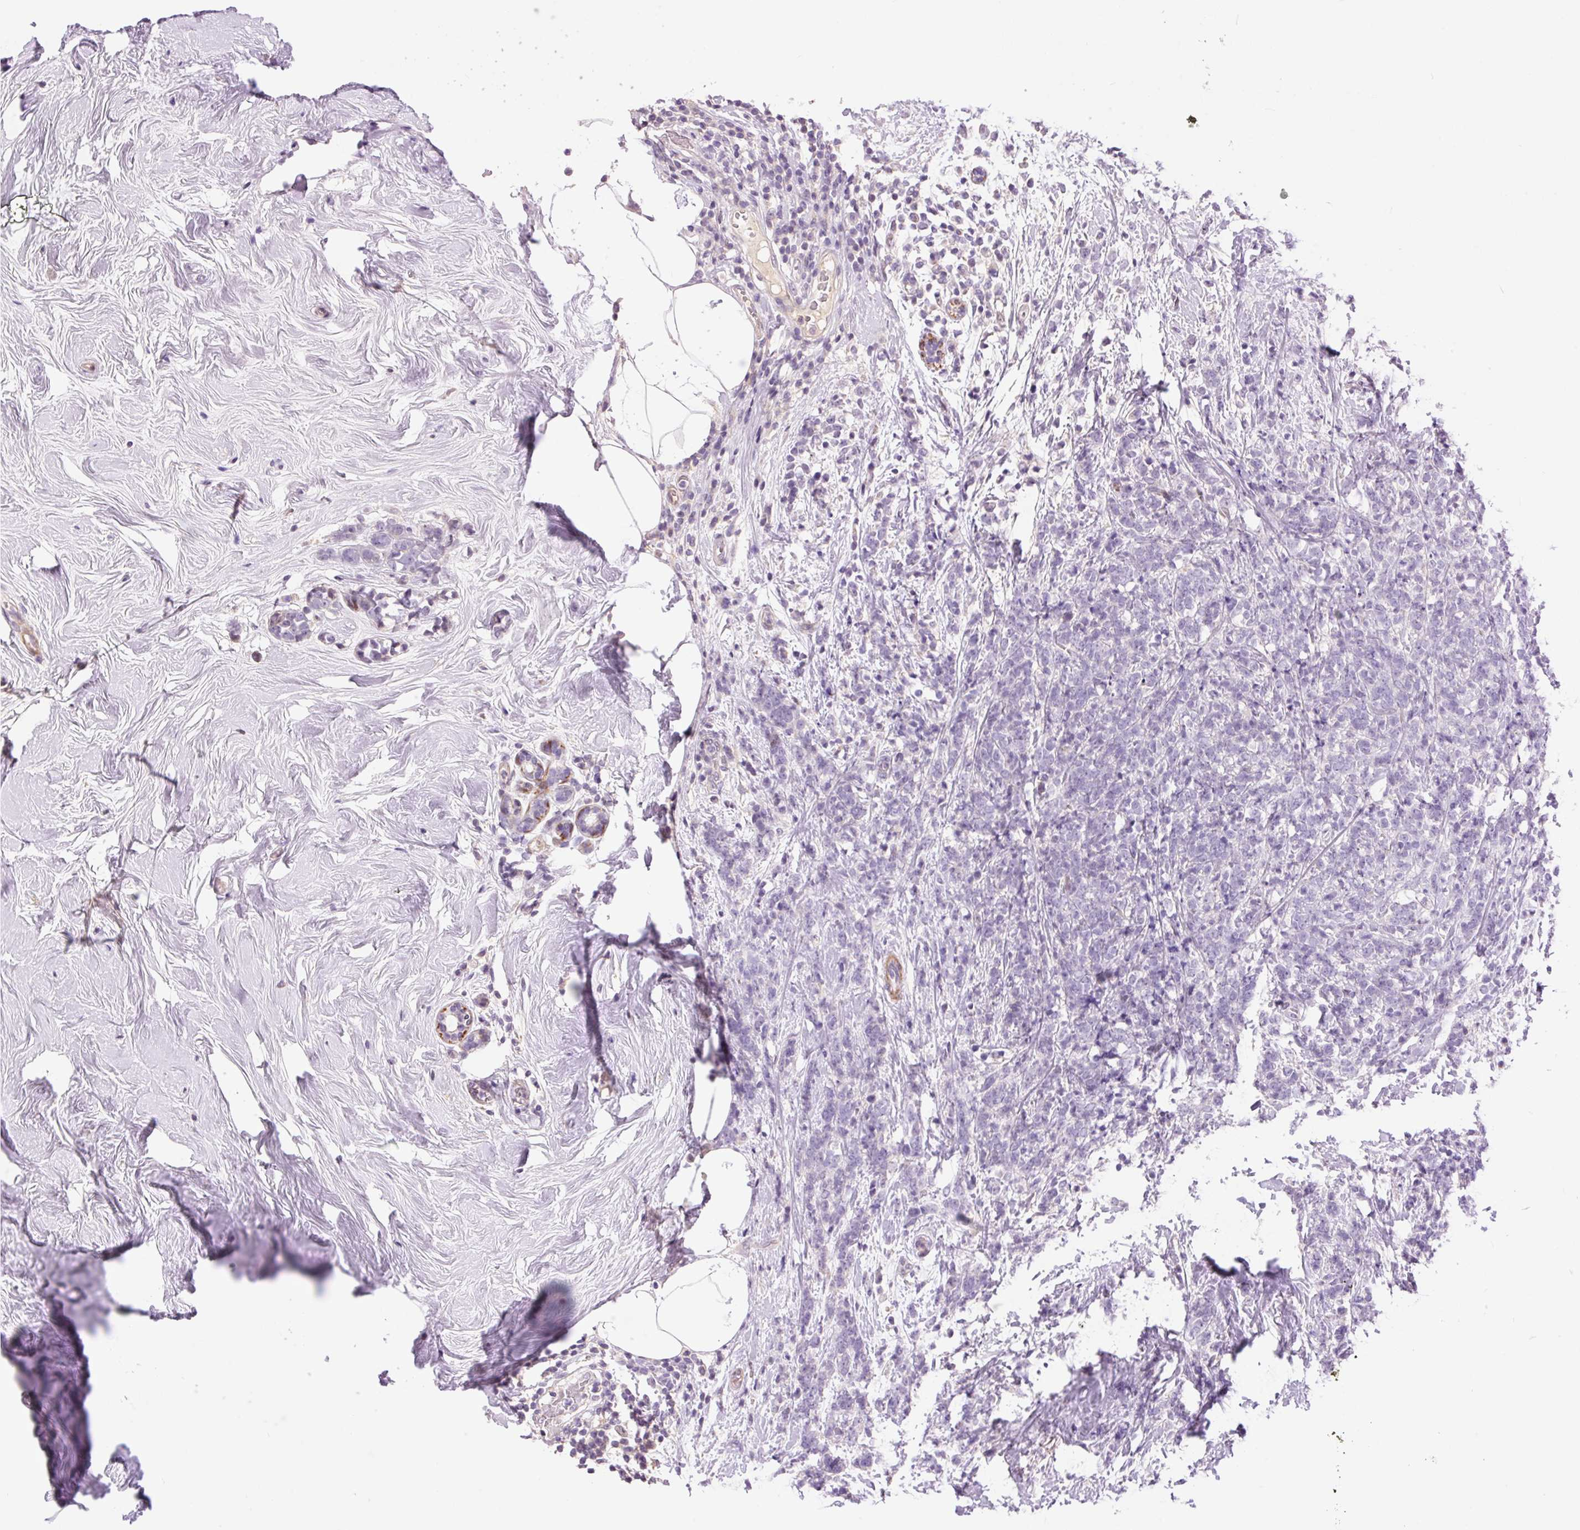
{"staining": {"intensity": "negative", "quantity": "none", "location": "none"}, "tissue": "breast cancer", "cell_type": "Tumor cells", "image_type": "cancer", "snomed": [{"axis": "morphology", "description": "Lobular carcinoma"}, {"axis": "topography", "description": "Breast"}], "caption": "Immunohistochemical staining of breast lobular carcinoma demonstrates no significant staining in tumor cells. (DAB (3,3'-diaminobenzidine) immunohistochemistry, high magnification).", "gene": "HNF1A", "patient": {"sex": "female", "age": 58}}